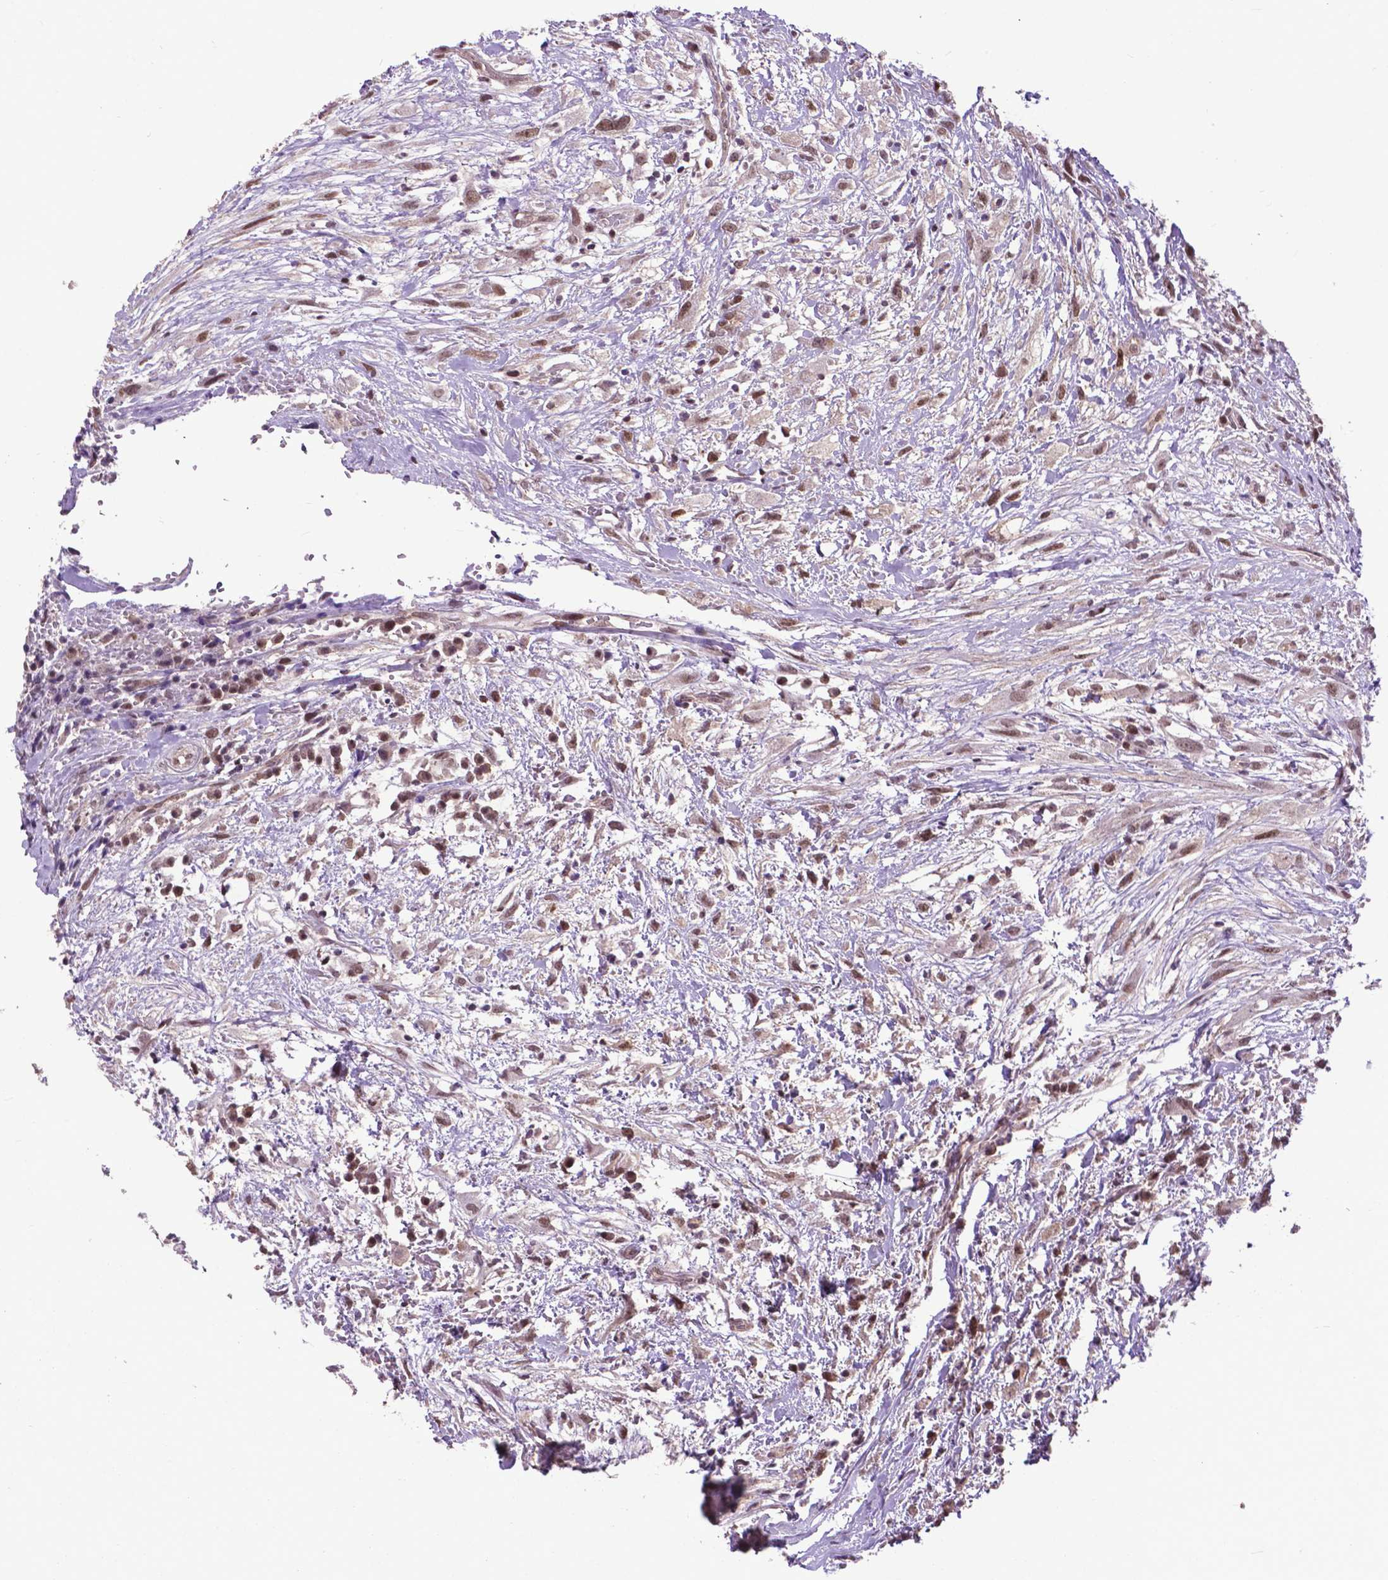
{"staining": {"intensity": "moderate", "quantity": ">75%", "location": "nuclear"}, "tissue": "head and neck cancer", "cell_type": "Tumor cells", "image_type": "cancer", "snomed": [{"axis": "morphology", "description": "Squamous cell carcinoma, NOS"}, {"axis": "topography", "description": "Head-Neck"}], "caption": "Head and neck cancer (squamous cell carcinoma) stained with a brown dye displays moderate nuclear positive staining in approximately >75% of tumor cells.", "gene": "FAF1", "patient": {"sex": "male", "age": 65}}